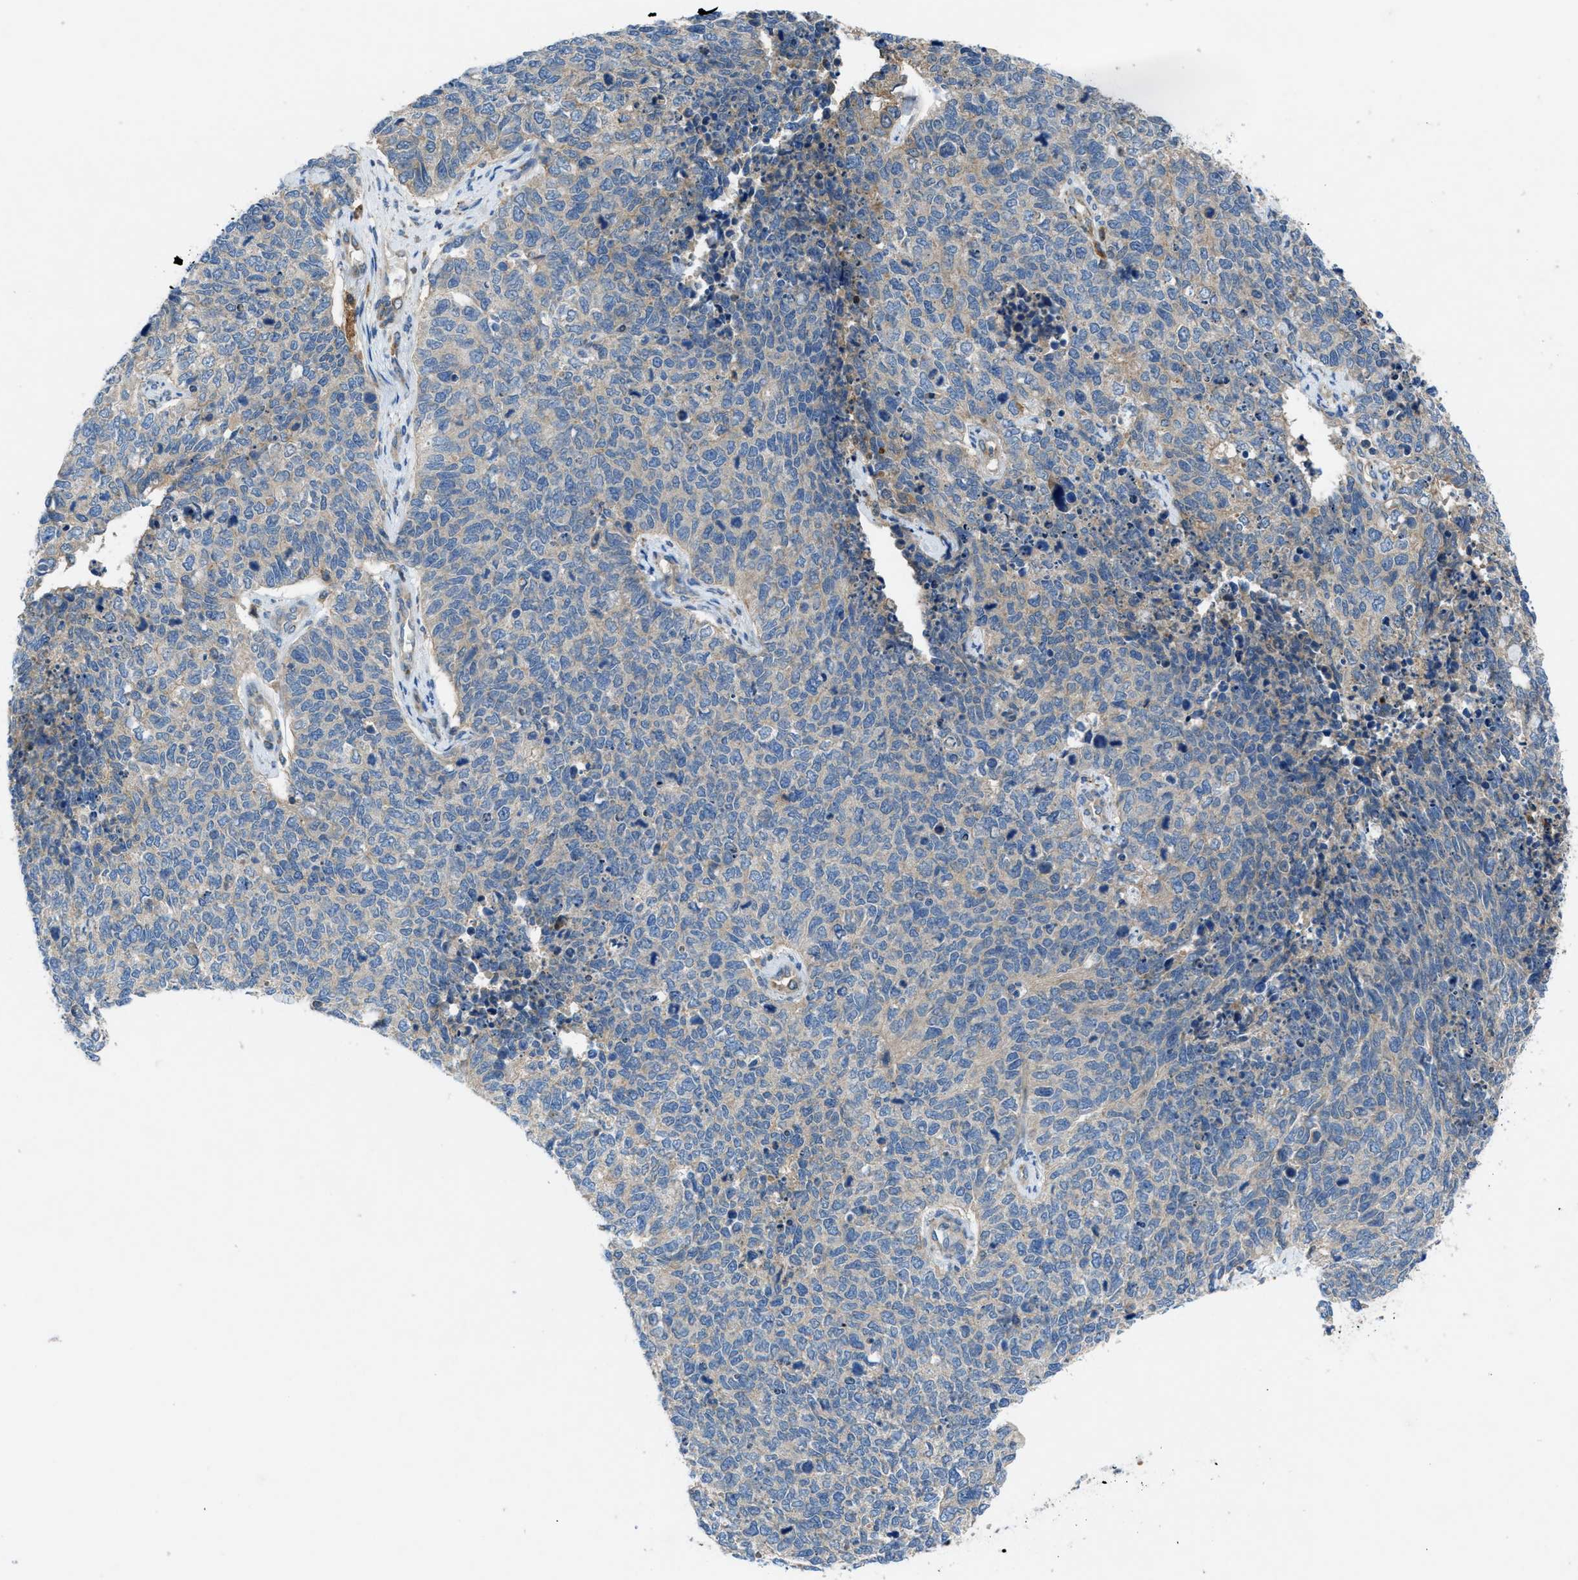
{"staining": {"intensity": "weak", "quantity": "25%-75%", "location": "cytoplasmic/membranous"}, "tissue": "cervical cancer", "cell_type": "Tumor cells", "image_type": "cancer", "snomed": [{"axis": "morphology", "description": "Squamous cell carcinoma, NOS"}, {"axis": "topography", "description": "Cervix"}], "caption": "Tumor cells demonstrate low levels of weak cytoplasmic/membranous expression in about 25%-75% of cells in cervical cancer (squamous cell carcinoma). (DAB (3,3'-diaminobenzidine) = brown stain, brightfield microscopy at high magnification).", "gene": "MAP3K20", "patient": {"sex": "female", "age": 63}}